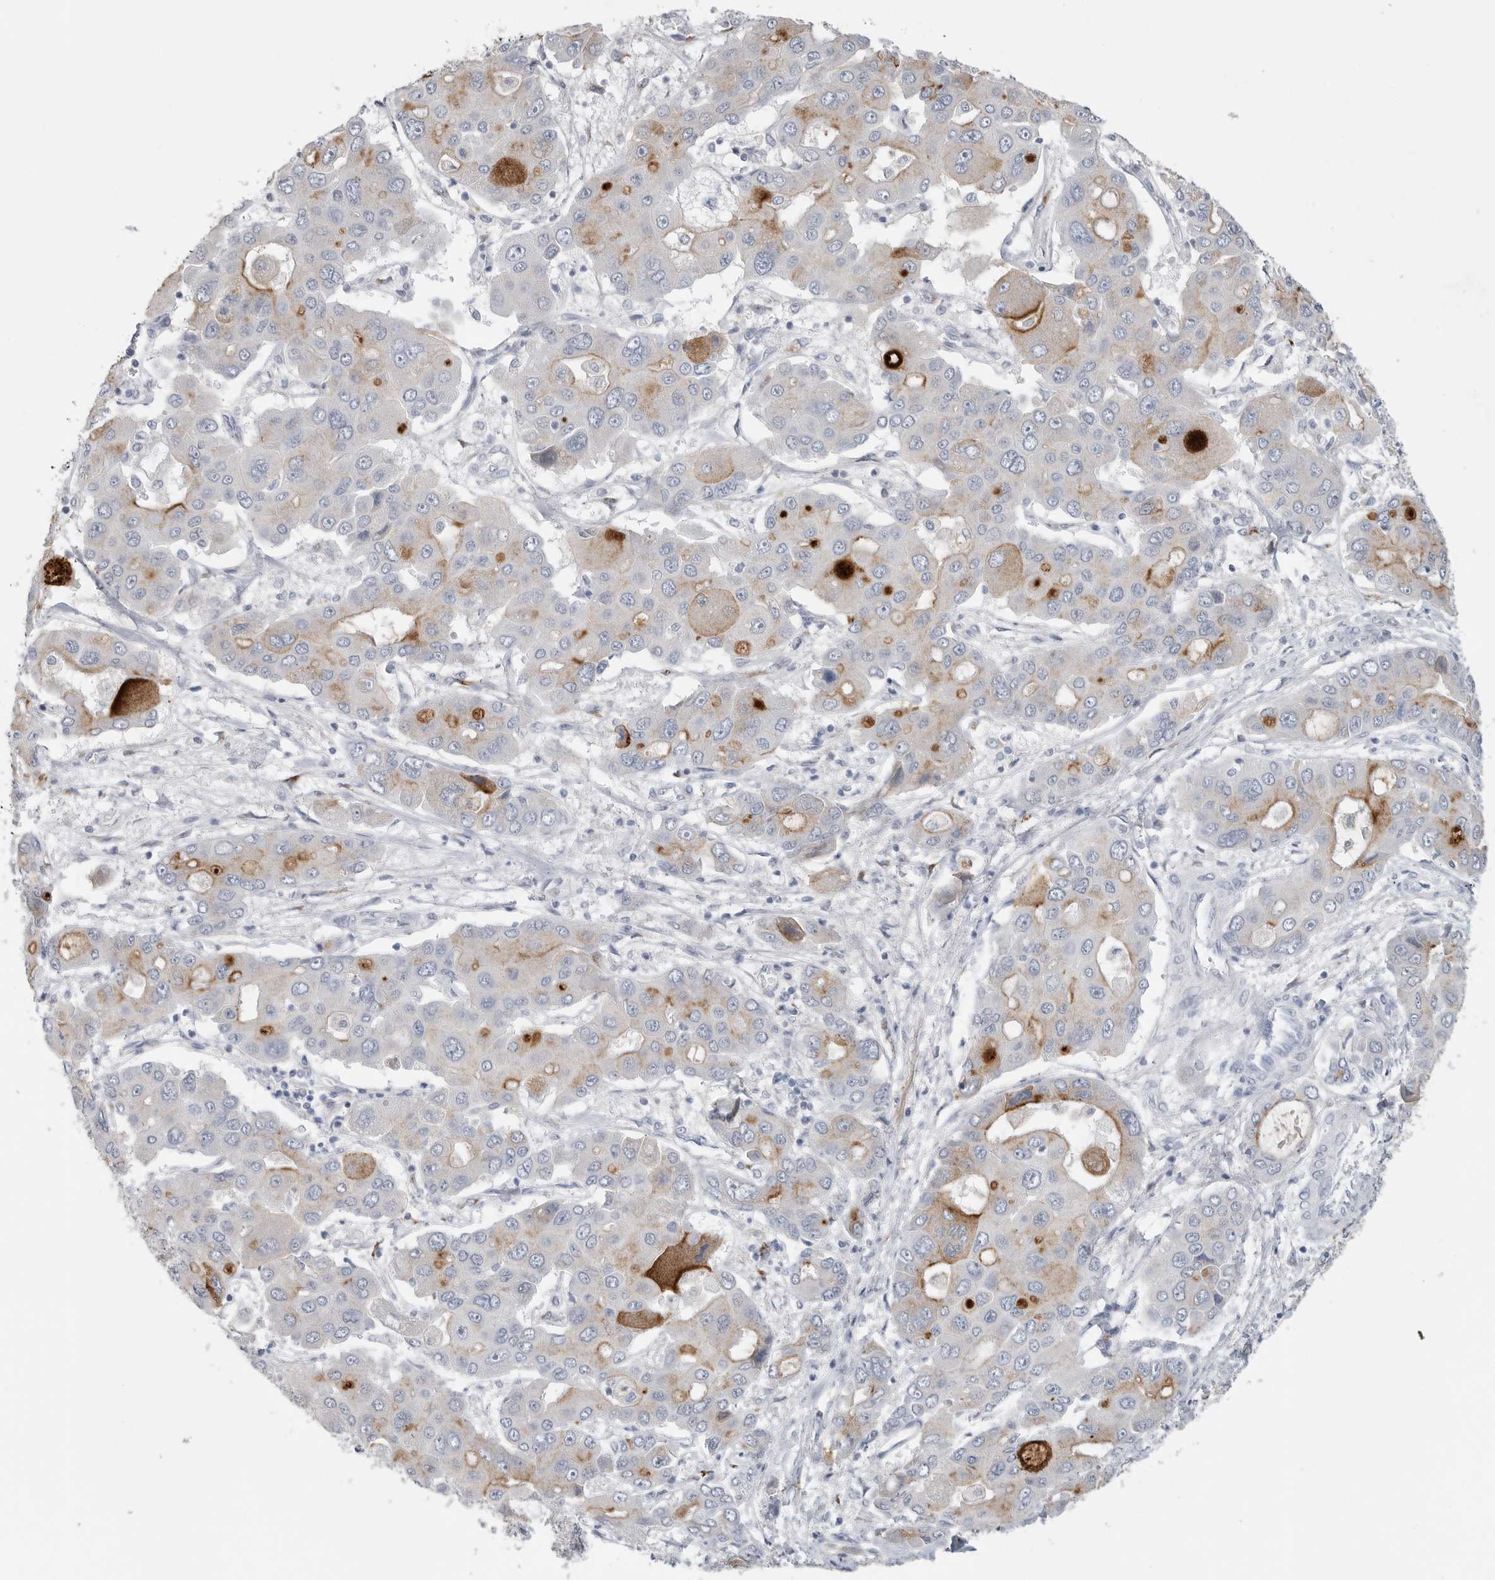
{"staining": {"intensity": "moderate", "quantity": "<25%", "location": "cytoplasmic/membranous"}, "tissue": "liver cancer", "cell_type": "Tumor cells", "image_type": "cancer", "snomed": [{"axis": "morphology", "description": "Cholangiocarcinoma"}, {"axis": "topography", "description": "Liver"}], "caption": "Liver cancer (cholangiocarcinoma) stained with immunohistochemistry (IHC) exhibits moderate cytoplasmic/membranous positivity in approximately <25% of tumor cells.", "gene": "TIMP1", "patient": {"sex": "male", "age": 67}}